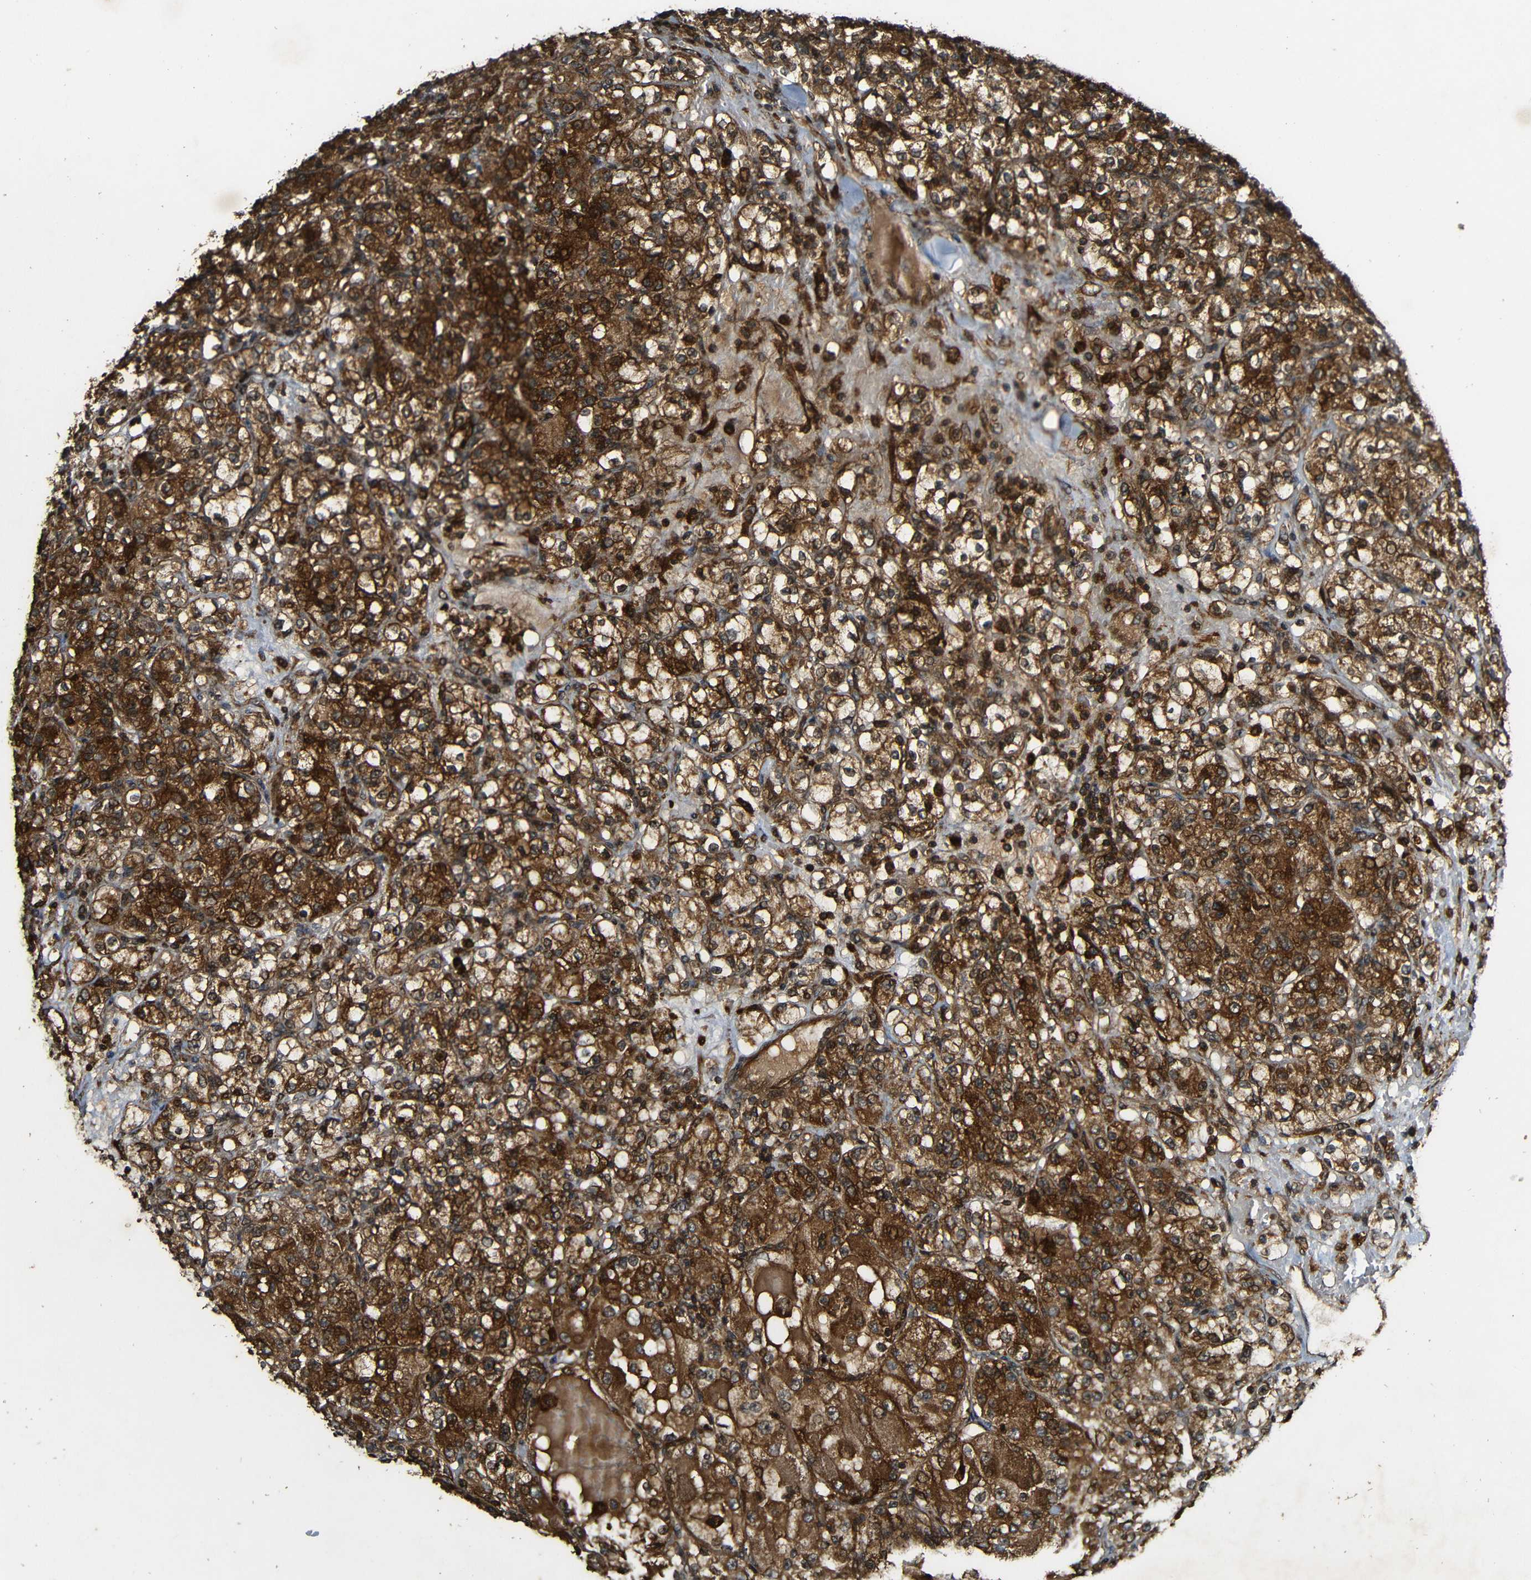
{"staining": {"intensity": "strong", "quantity": ">75%", "location": "cytoplasmic/membranous"}, "tissue": "renal cancer", "cell_type": "Tumor cells", "image_type": "cancer", "snomed": [{"axis": "morphology", "description": "Normal tissue, NOS"}, {"axis": "morphology", "description": "Adenocarcinoma, NOS"}, {"axis": "topography", "description": "Kidney"}], "caption": "Immunohistochemistry (IHC) photomicrograph of neoplastic tissue: human adenocarcinoma (renal) stained using immunohistochemistry displays high levels of strong protein expression localized specifically in the cytoplasmic/membranous of tumor cells, appearing as a cytoplasmic/membranous brown color.", "gene": "CASP8", "patient": {"sex": "male", "age": 61}}